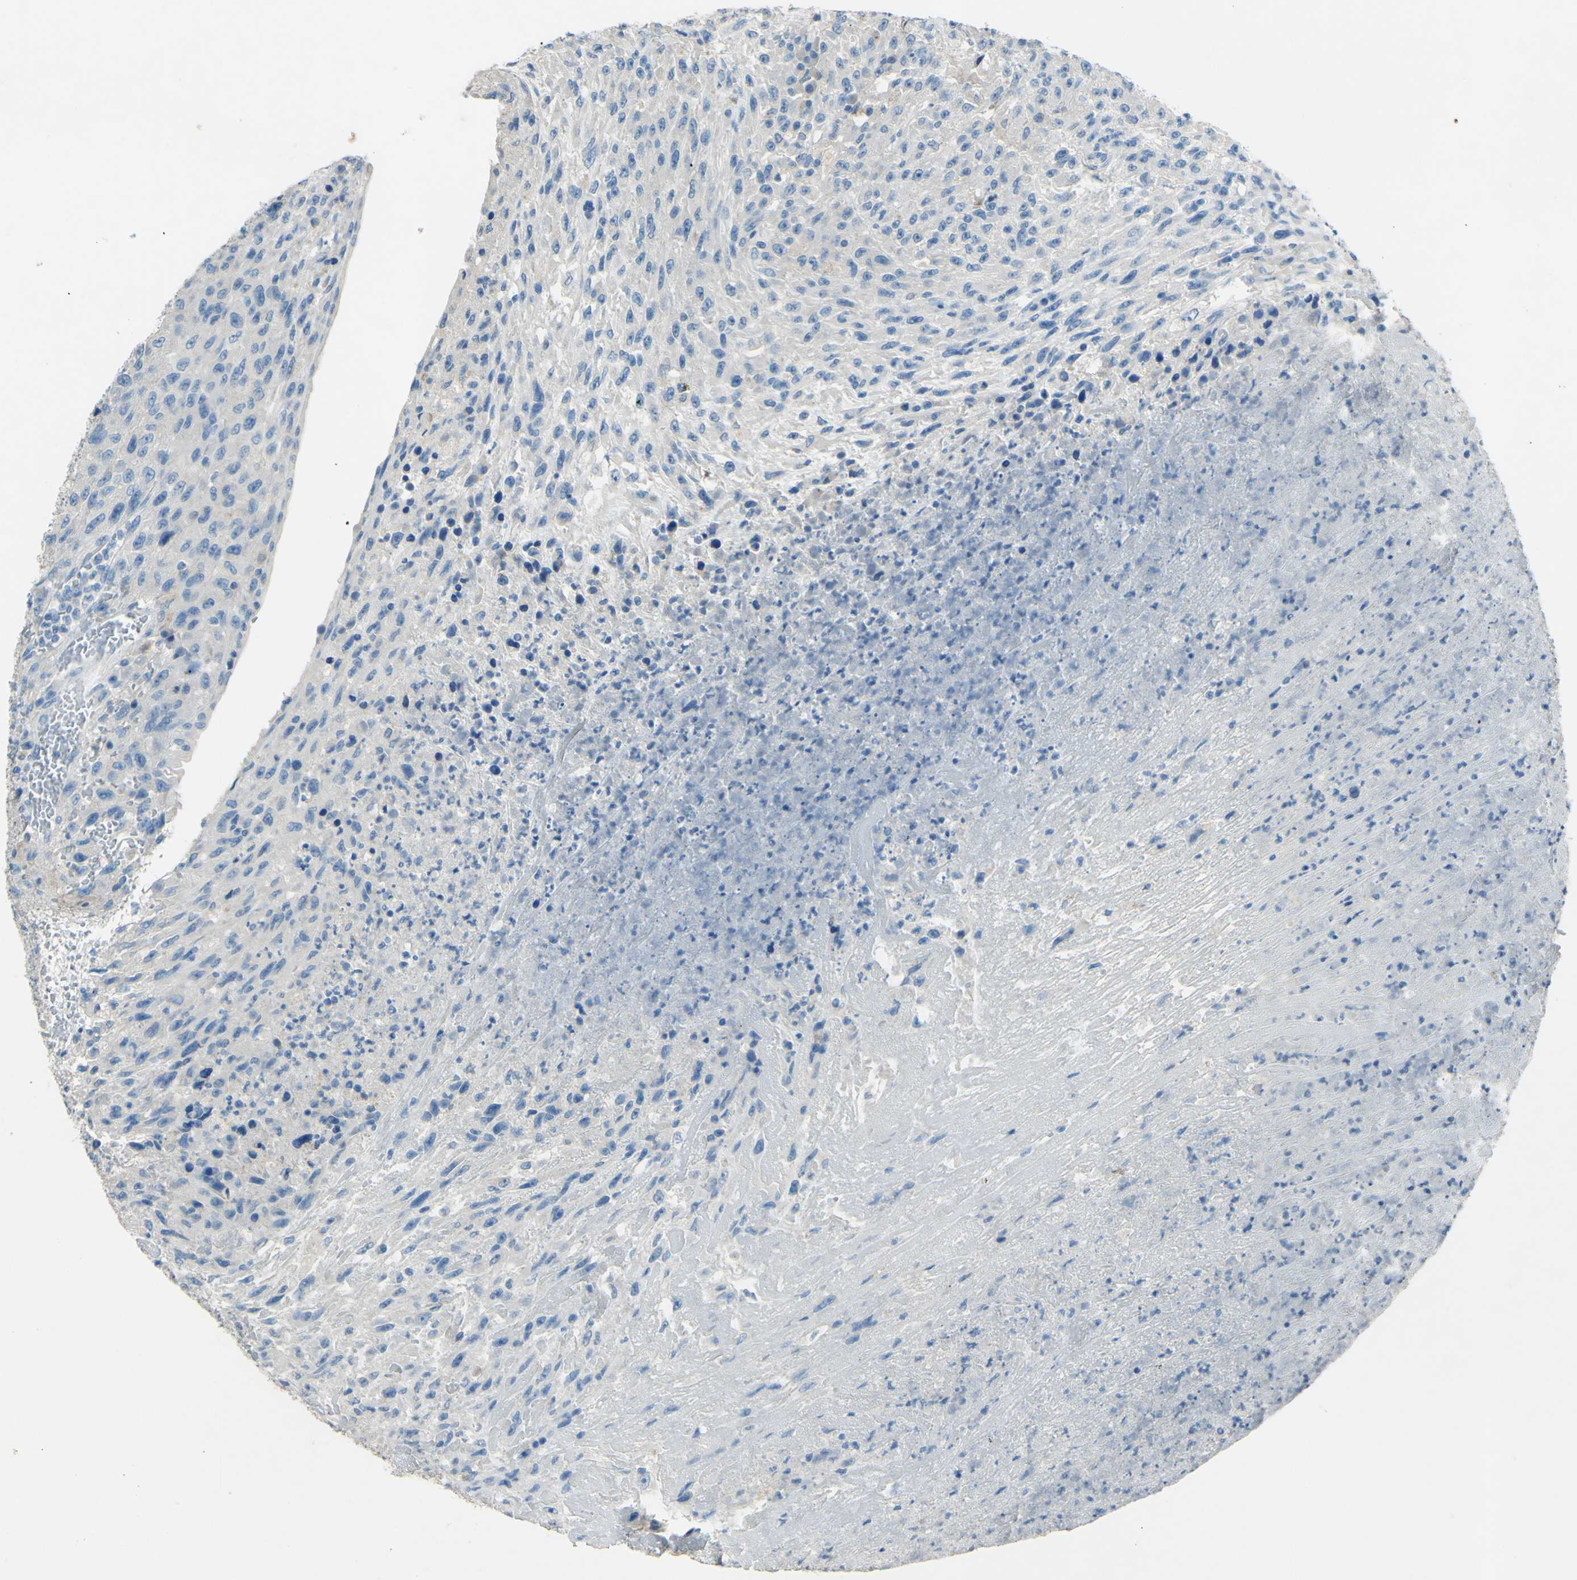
{"staining": {"intensity": "negative", "quantity": "none", "location": "none"}, "tissue": "urothelial cancer", "cell_type": "Tumor cells", "image_type": "cancer", "snomed": [{"axis": "morphology", "description": "Urothelial carcinoma, High grade"}, {"axis": "topography", "description": "Urinary bladder"}], "caption": "The histopathology image exhibits no significant expression in tumor cells of urothelial cancer. Brightfield microscopy of immunohistochemistry stained with DAB (3,3'-diaminobenzidine) (brown) and hematoxylin (blue), captured at high magnification.", "gene": "CDH10", "patient": {"sex": "male", "age": 66}}